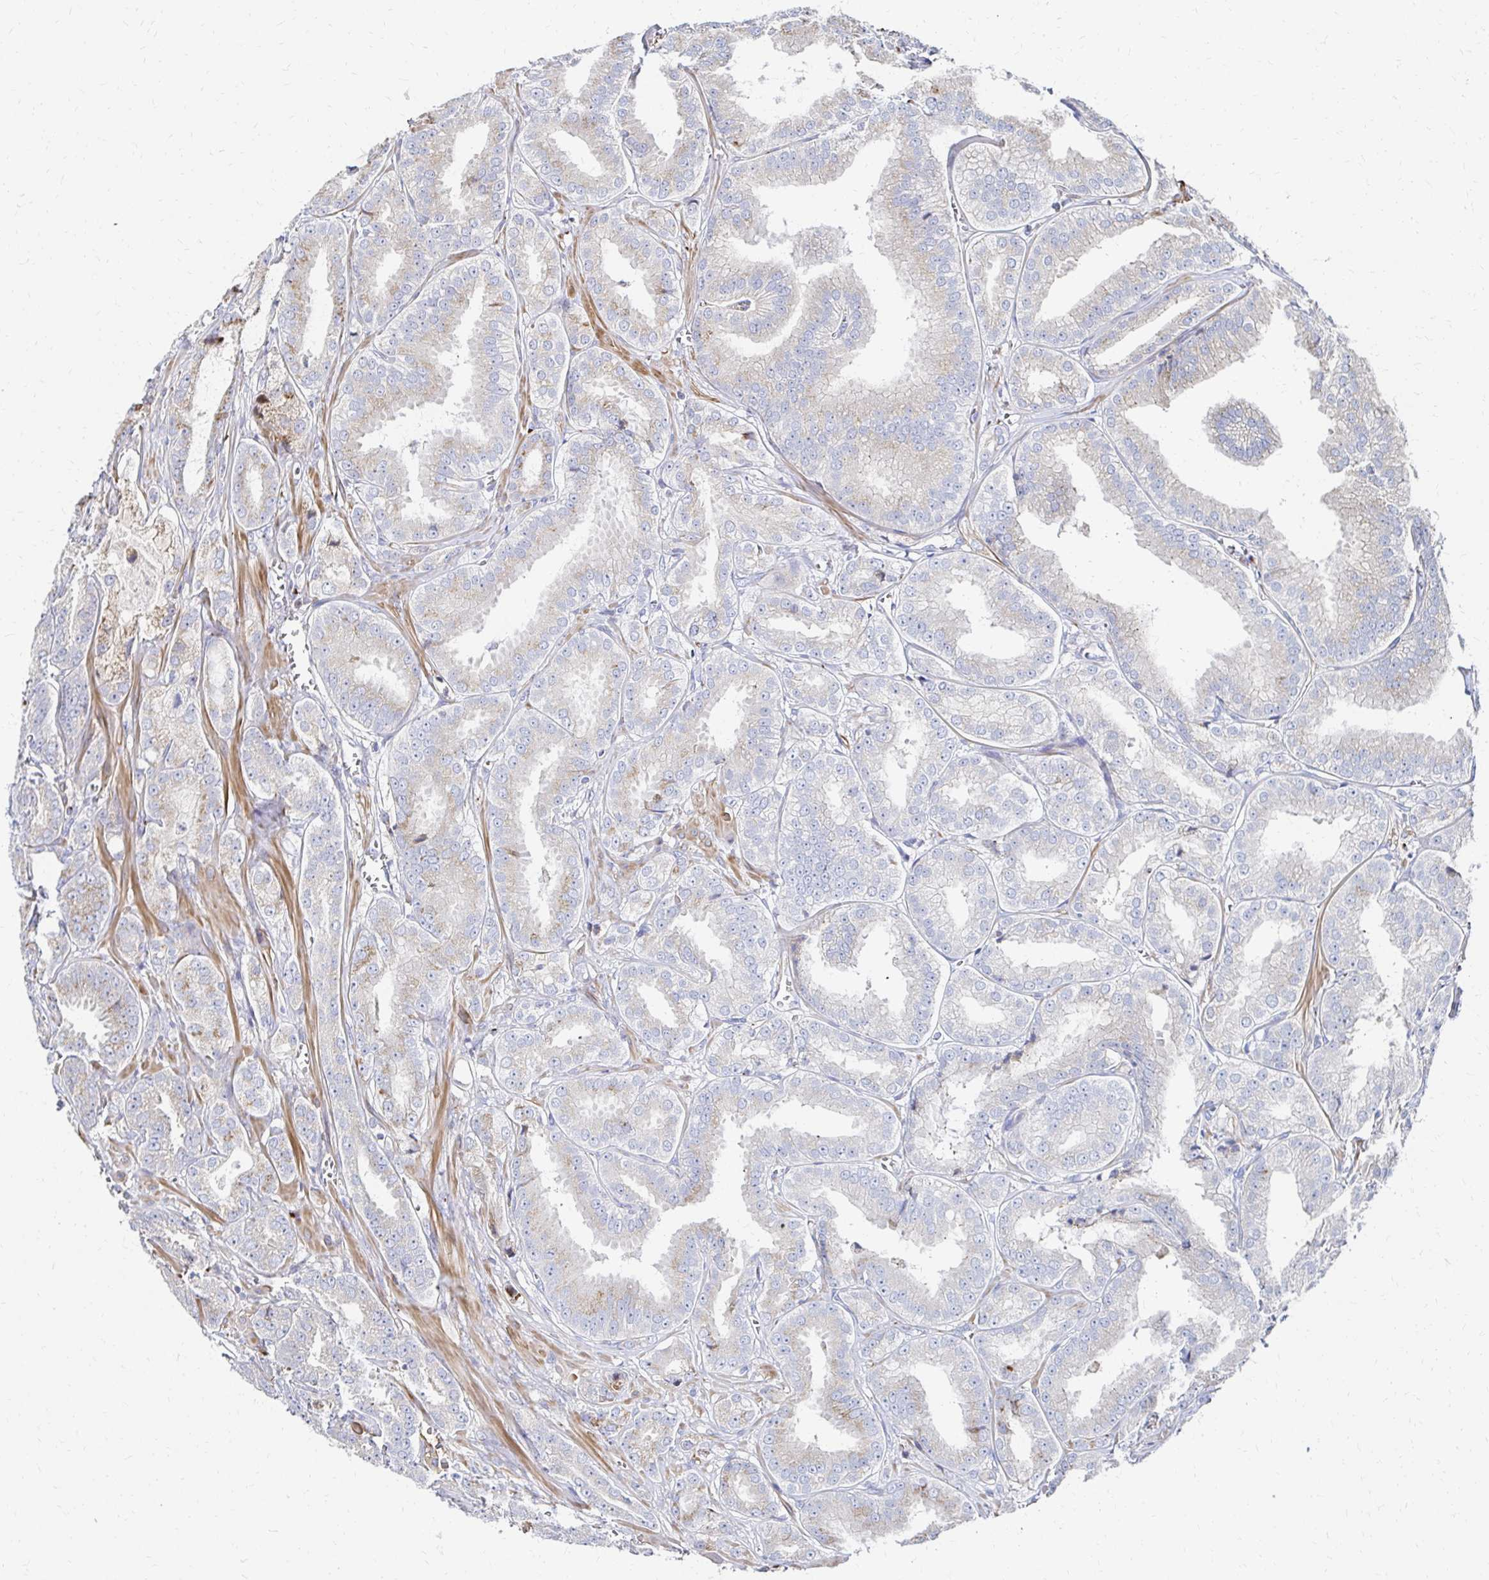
{"staining": {"intensity": "weak", "quantity": "25%-75%", "location": "cytoplasmic/membranous"}, "tissue": "prostate cancer", "cell_type": "Tumor cells", "image_type": "cancer", "snomed": [{"axis": "morphology", "description": "Adenocarcinoma, High grade"}, {"axis": "topography", "description": "Prostate"}], "caption": "A brown stain labels weak cytoplasmic/membranous staining of a protein in prostate cancer (adenocarcinoma (high-grade)) tumor cells.", "gene": "MAN1A1", "patient": {"sex": "male", "age": 64}}